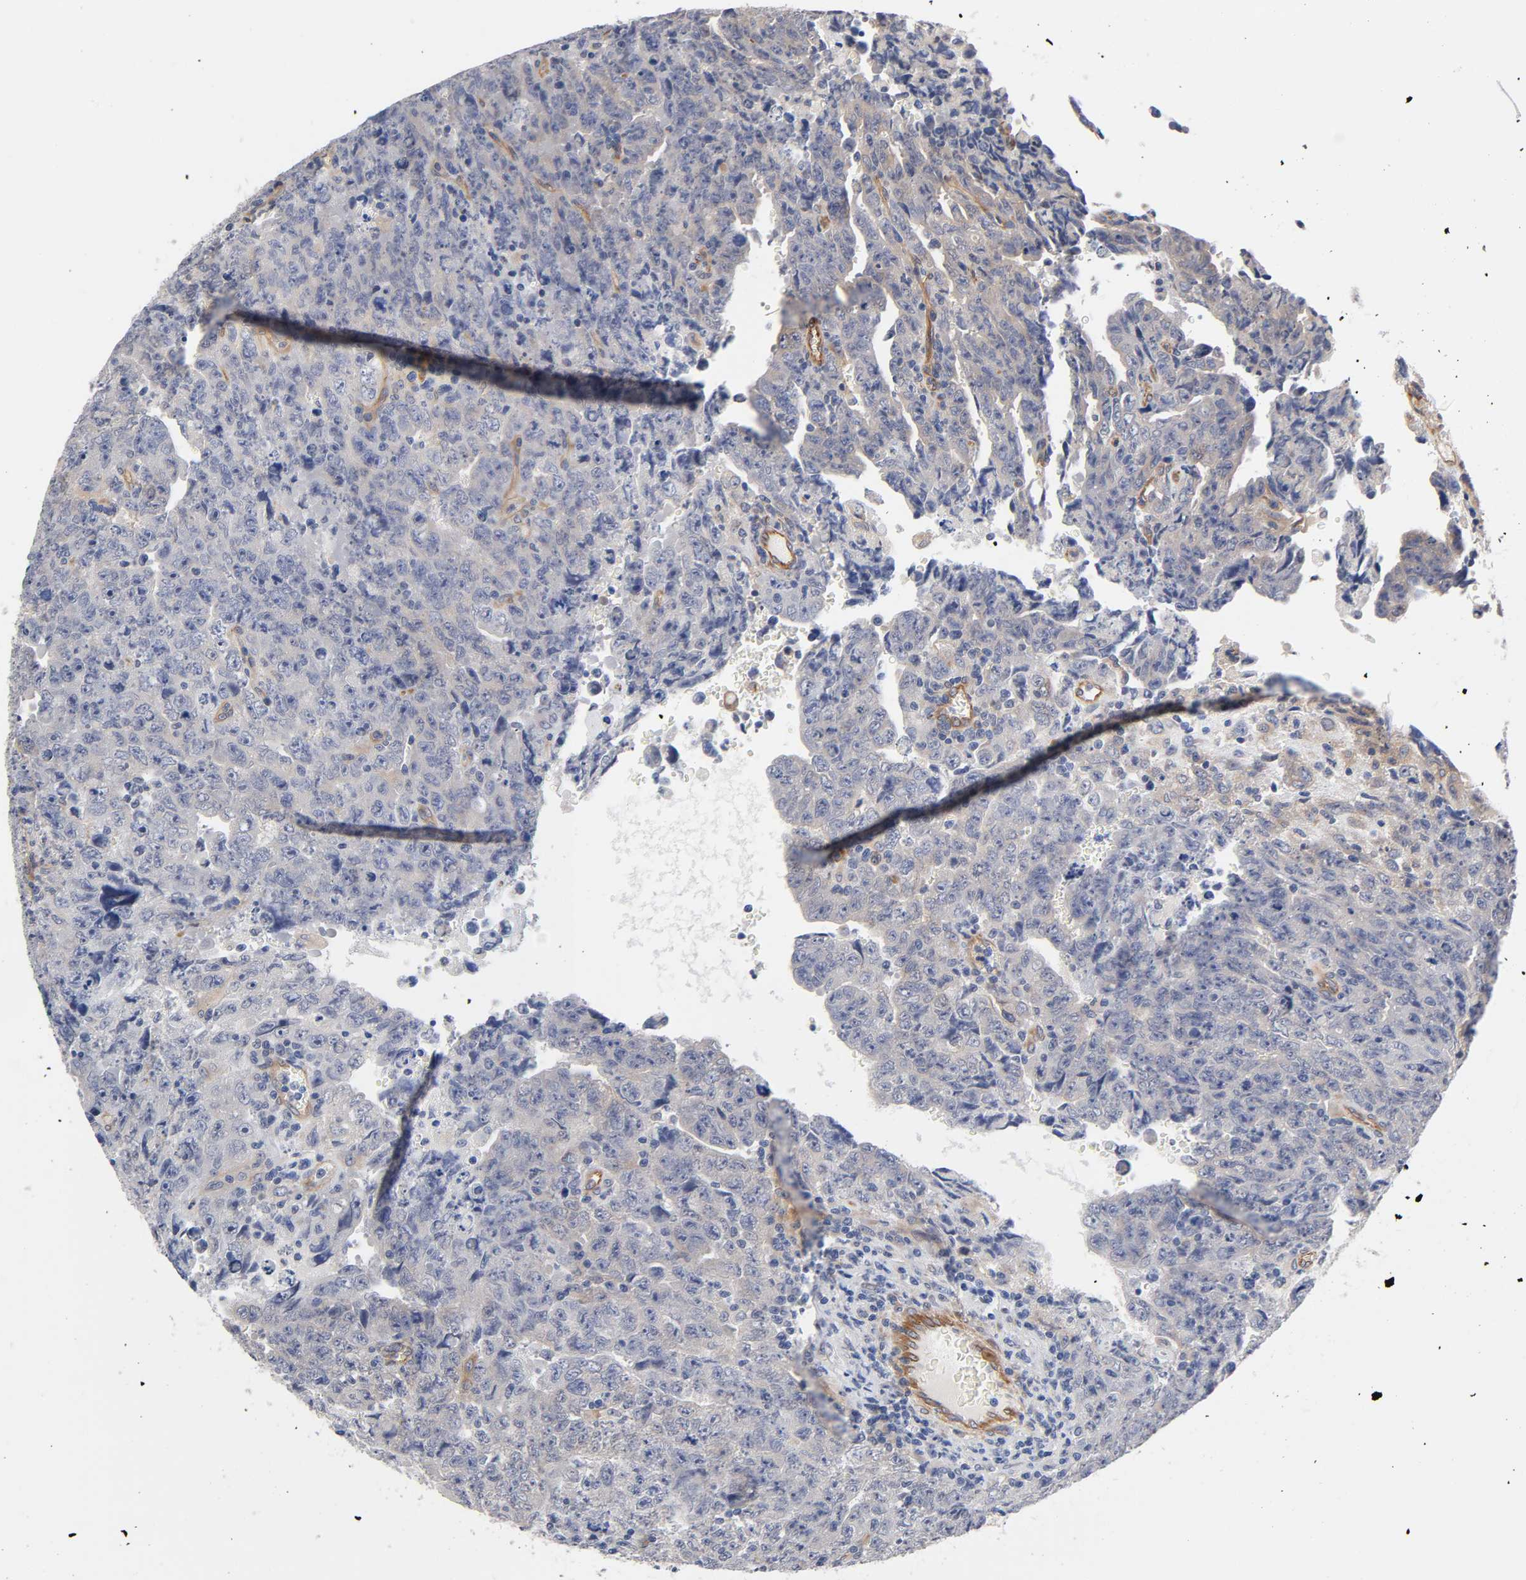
{"staining": {"intensity": "negative", "quantity": "none", "location": "none"}, "tissue": "testis cancer", "cell_type": "Tumor cells", "image_type": "cancer", "snomed": [{"axis": "morphology", "description": "Carcinoma, Embryonal, NOS"}, {"axis": "topography", "description": "Testis"}], "caption": "An immunohistochemistry (IHC) micrograph of embryonal carcinoma (testis) is shown. There is no staining in tumor cells of embryonal carcinoma (testis).", "gene": "RAB13", "patient": {"sex": "male", "age": 28}}